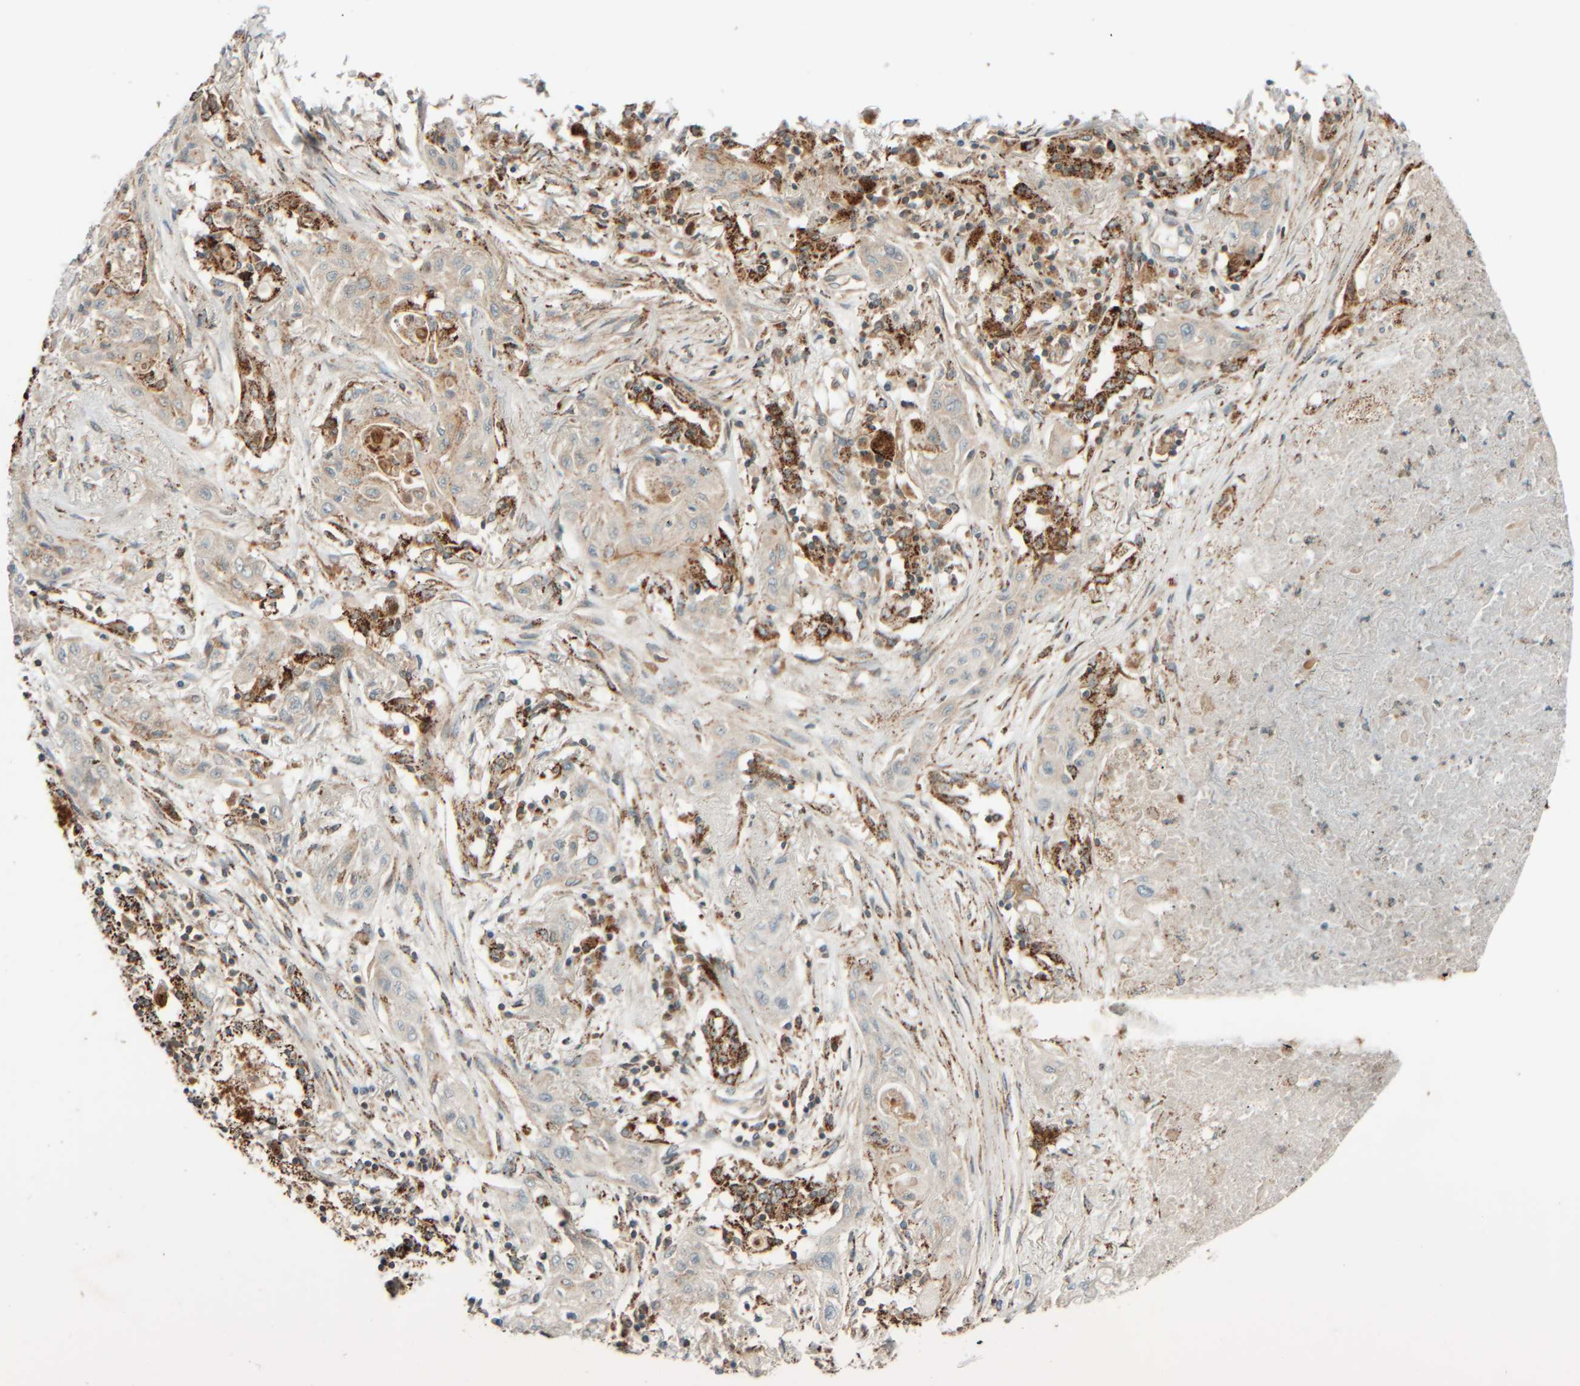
{"staining": {"intensity": "weak", "quantity": "<25%", "location": "cytoplasmic/membranous"}, "tissue": "lung cancer", "cell_type": "Tumor cells", "image_type": "cancer", "snomed": [{"axis": "morphology", "description": "Squamous cell carcinoma, NOS"}, {"axis": "topography", "description": "Lung"}], "caption": "An immunohistochemistry (IHC) image of lung cancer (squamous cell carcinoma) is shown. There is no staining in tumor cells of lung cancer (squamous cell carcinoma). The staining is performed using DAB (3,3'-diaminobenzidine) brown chromogen with nuclei counter-stained in using hematoxylin.", "gene": "SPAG5", "patient": {"sex": "female", "age": 47}}